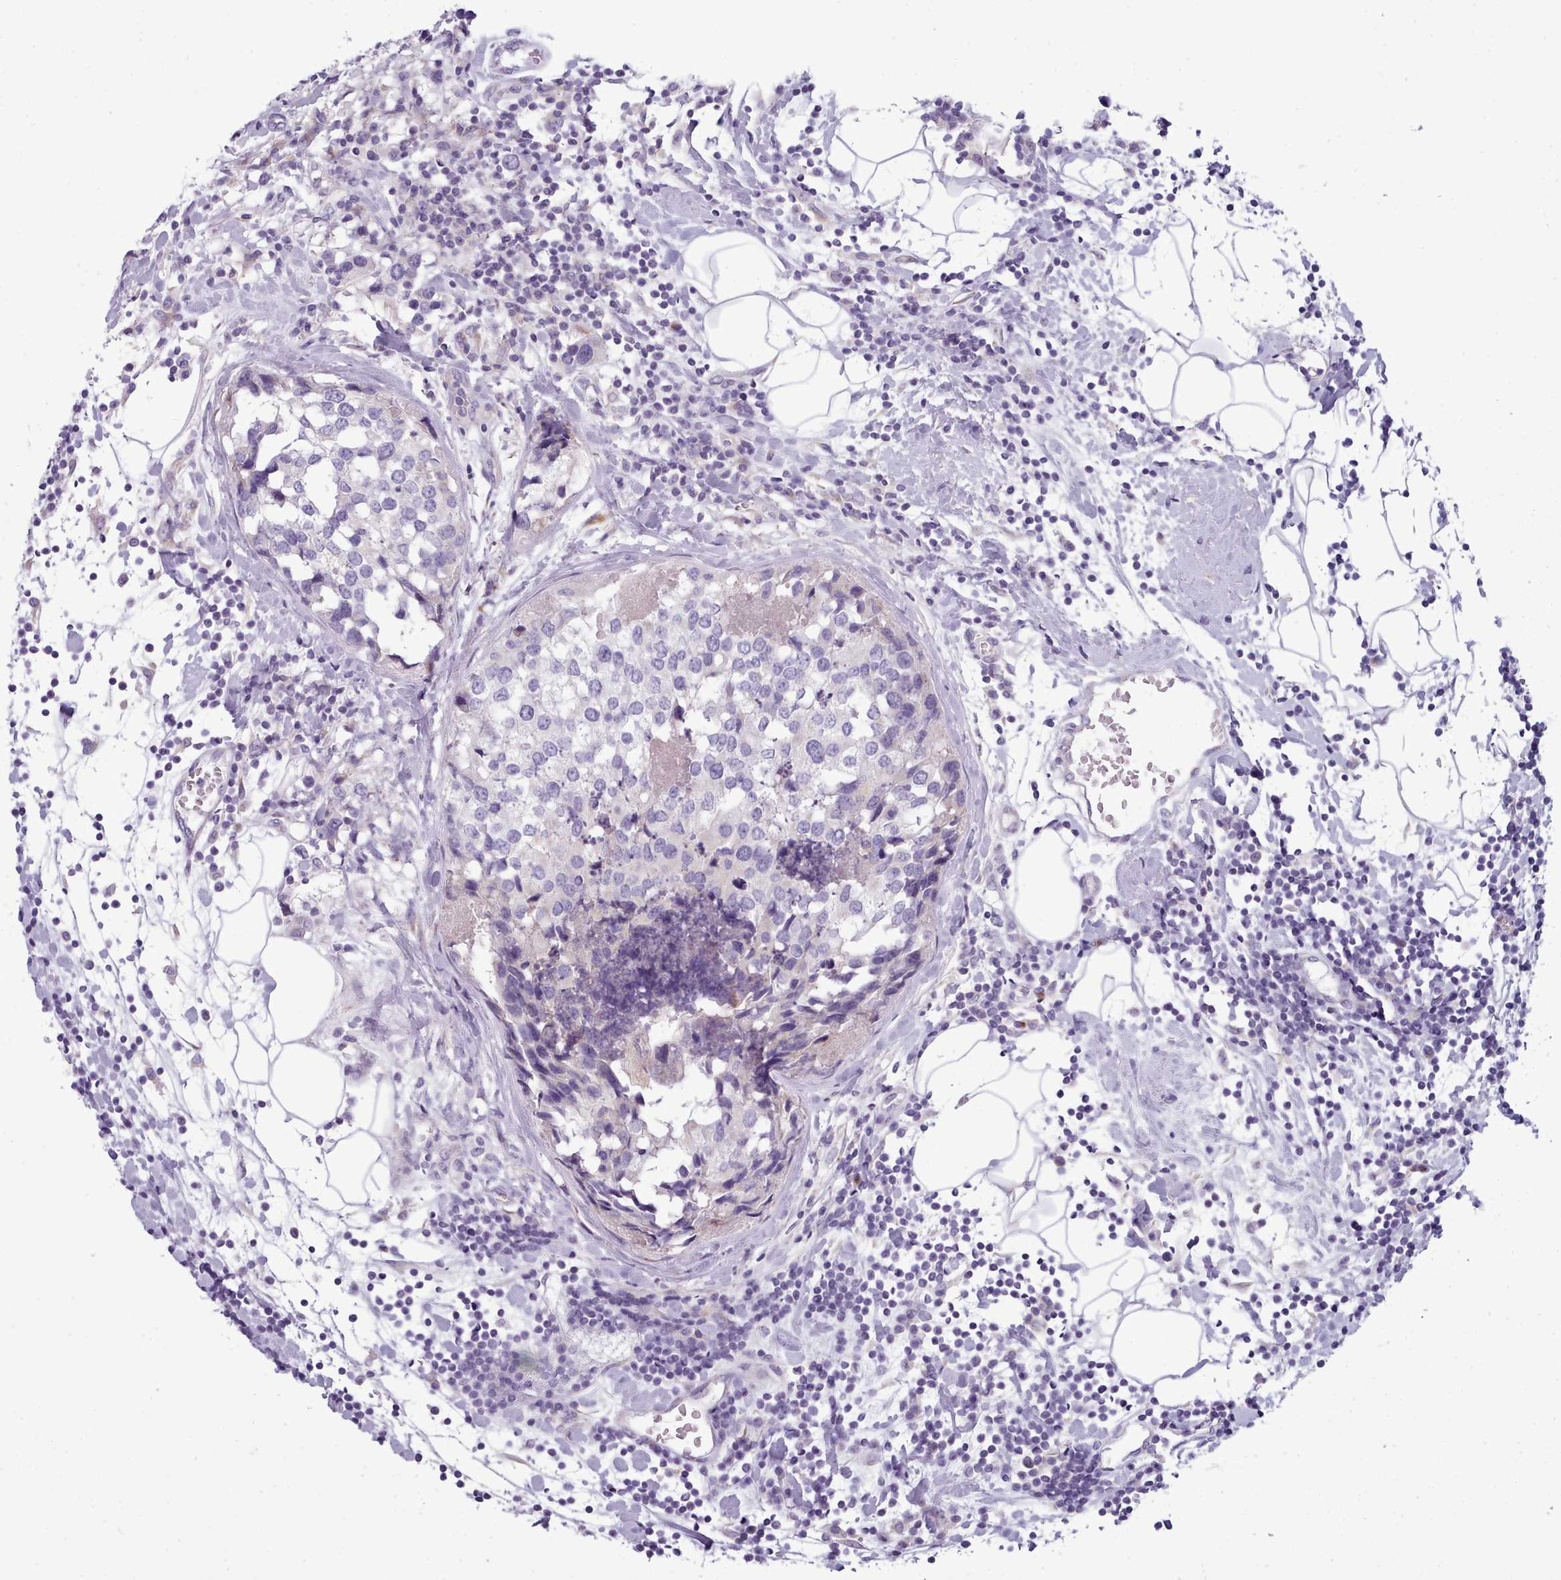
{"staining": {"intensity": "negative", "quantity": "none", "location": "none"}, "tissue": "breast cancer", "cell_type": "Tumor cells", "image_type": "cancer", "snomed": [{"axis": "morphology", "description": "Lobular carcinoma"}, {"axis": "topography", "description": "Breast"}], "caption": "Tumor cells show no significant positivity in breast cancer.", "gene": "MYRFL", "patient": {"sex": "female", "age": 59}}